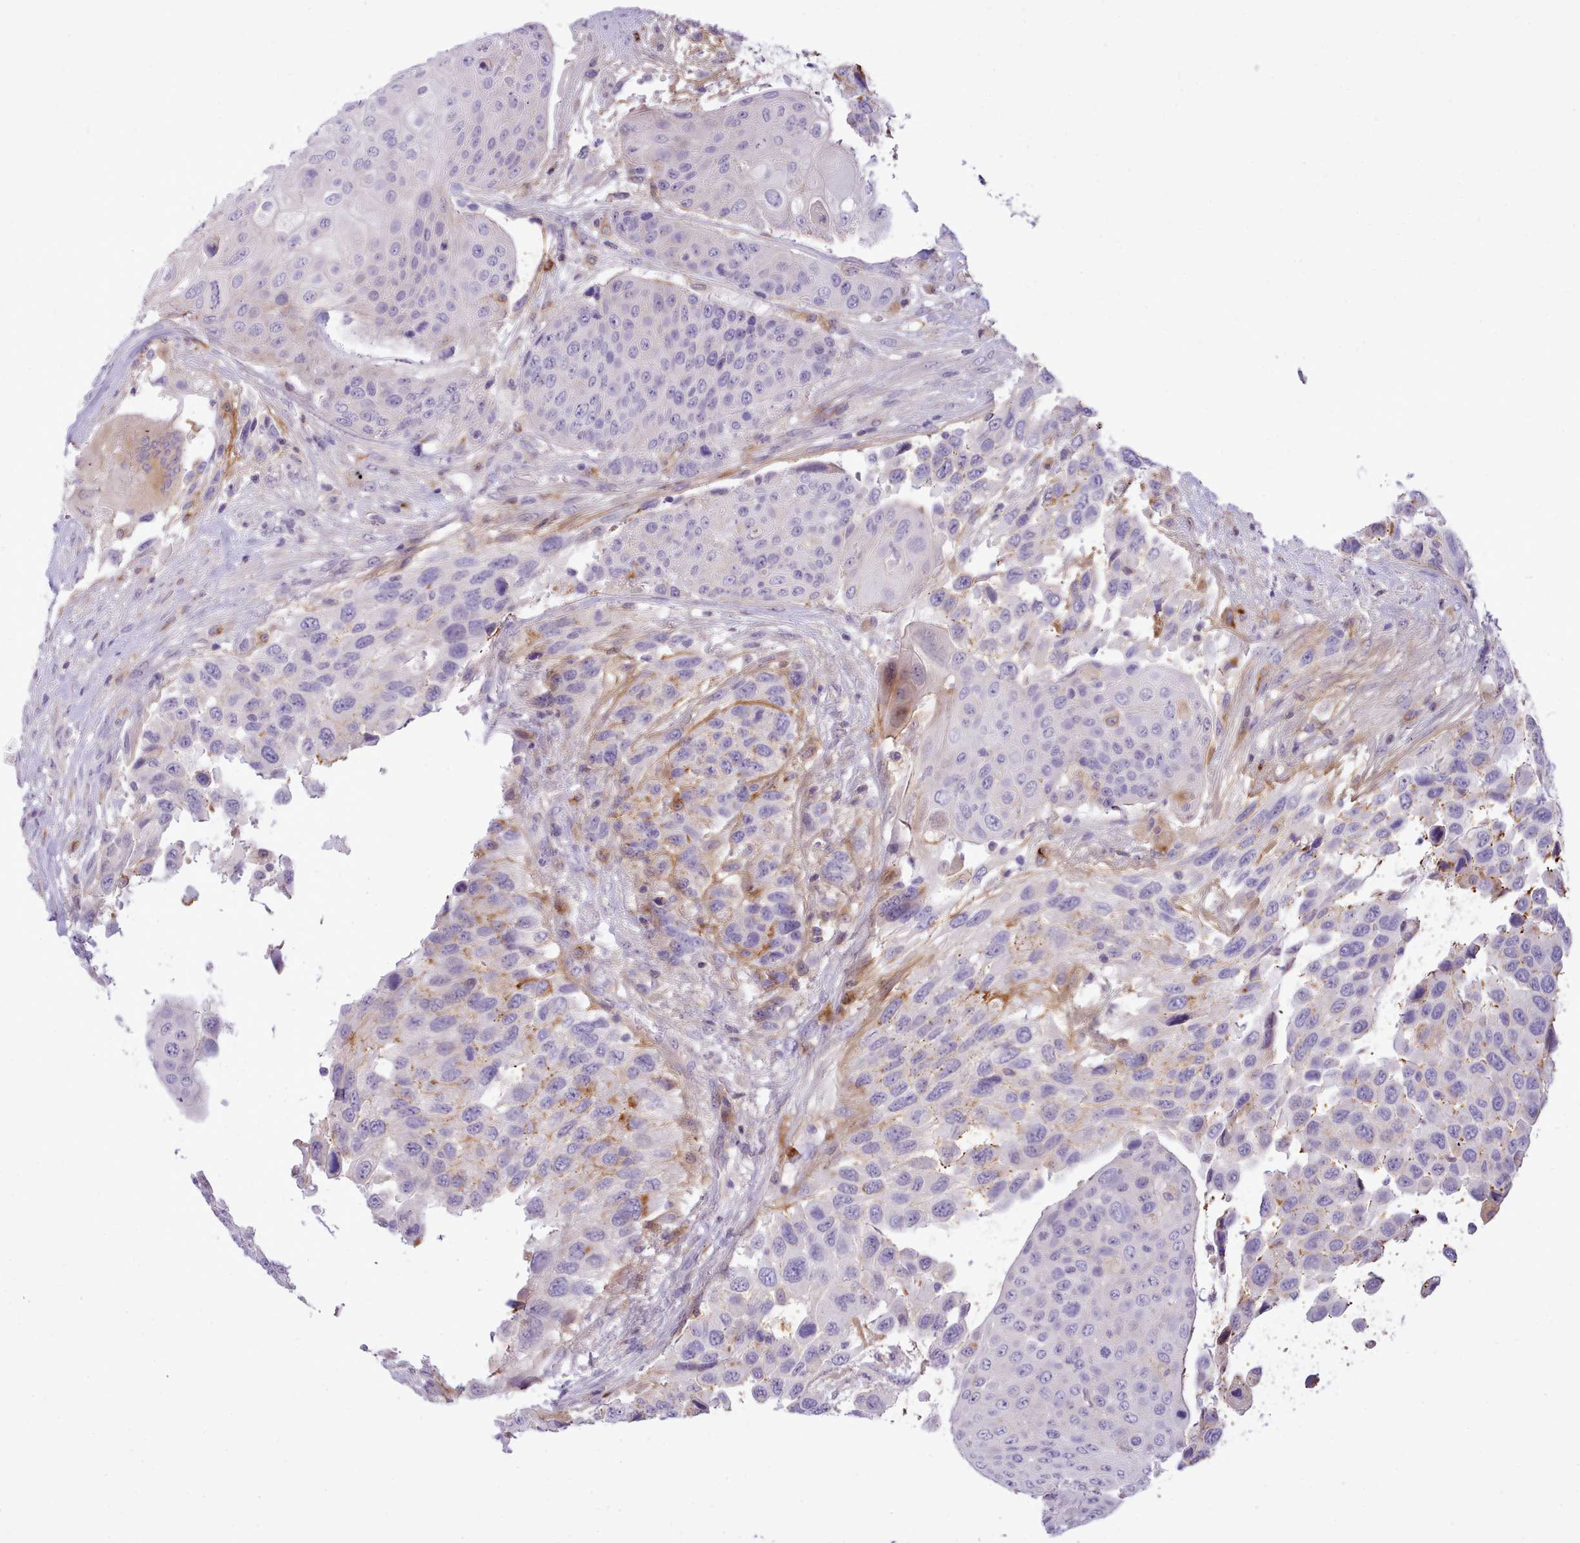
{"staining": {"intensity": "moderate", "quantity": "<25%", "location": "cytoplasmic/membranous"}, "tissue": "urothelial cancer", "cell_type": "Tumor cells", "image_type": "cancer", "snomed": [{"axis": "morphology", "description": "Urothelial carcinoma, High grade"}, {"axis": "topography", "description": "Urinary bladder"}], "caption": "This is an image of immunohistochemistry (IHC) staining of high-grade urothelial carcinoma, which shows moderate staining in the cytoplasmic/membranous of tumor cells.", "gene": "CYP2A13", "patient": {"sex": "female", "age": 70}}